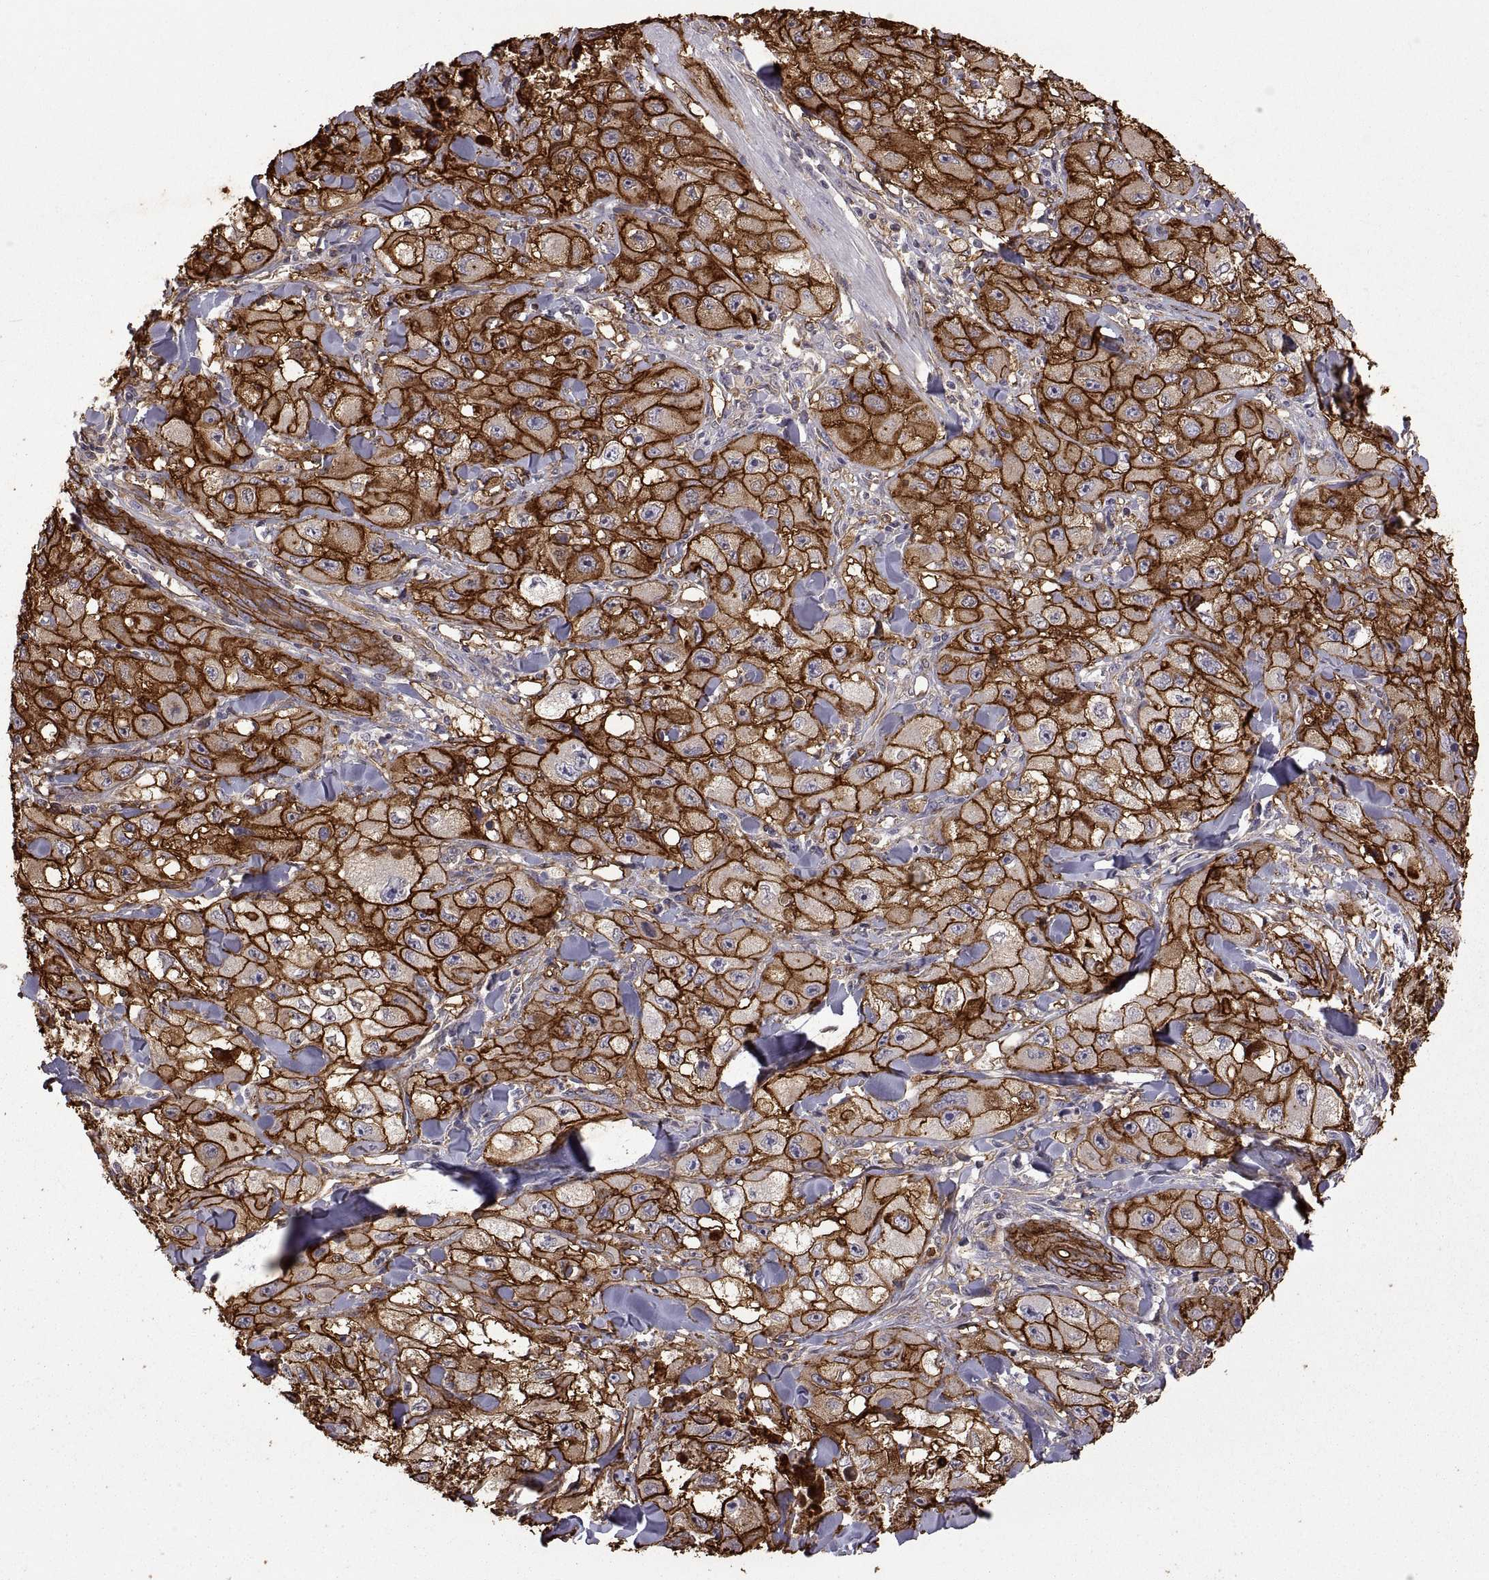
{"staining": {"intensity": "strong", "quantity": ">75%", "location": "cytoplasmic/membranous"}, "tissue": "skin cancer", "cell_type": "Tumor cells", "image_type": "cancer", "snomed": [{"axis": "morphology", "description": "Squamous cell carcinoma, NOS"}, {"axis": "topography", "description": "Skin"}, {"axis": "topography", "description": "Subcutis"}], "caption": "An immunohistochemistry photomicrograph of neoplastic tissue is shown. Protein staining in brown labels strong cytoplasmic/membranous positivity in squamous cell carcinoma (skin) within tumor cells.", "gene": "S100A10", "patient": {"sex": "male", "age": 73}}